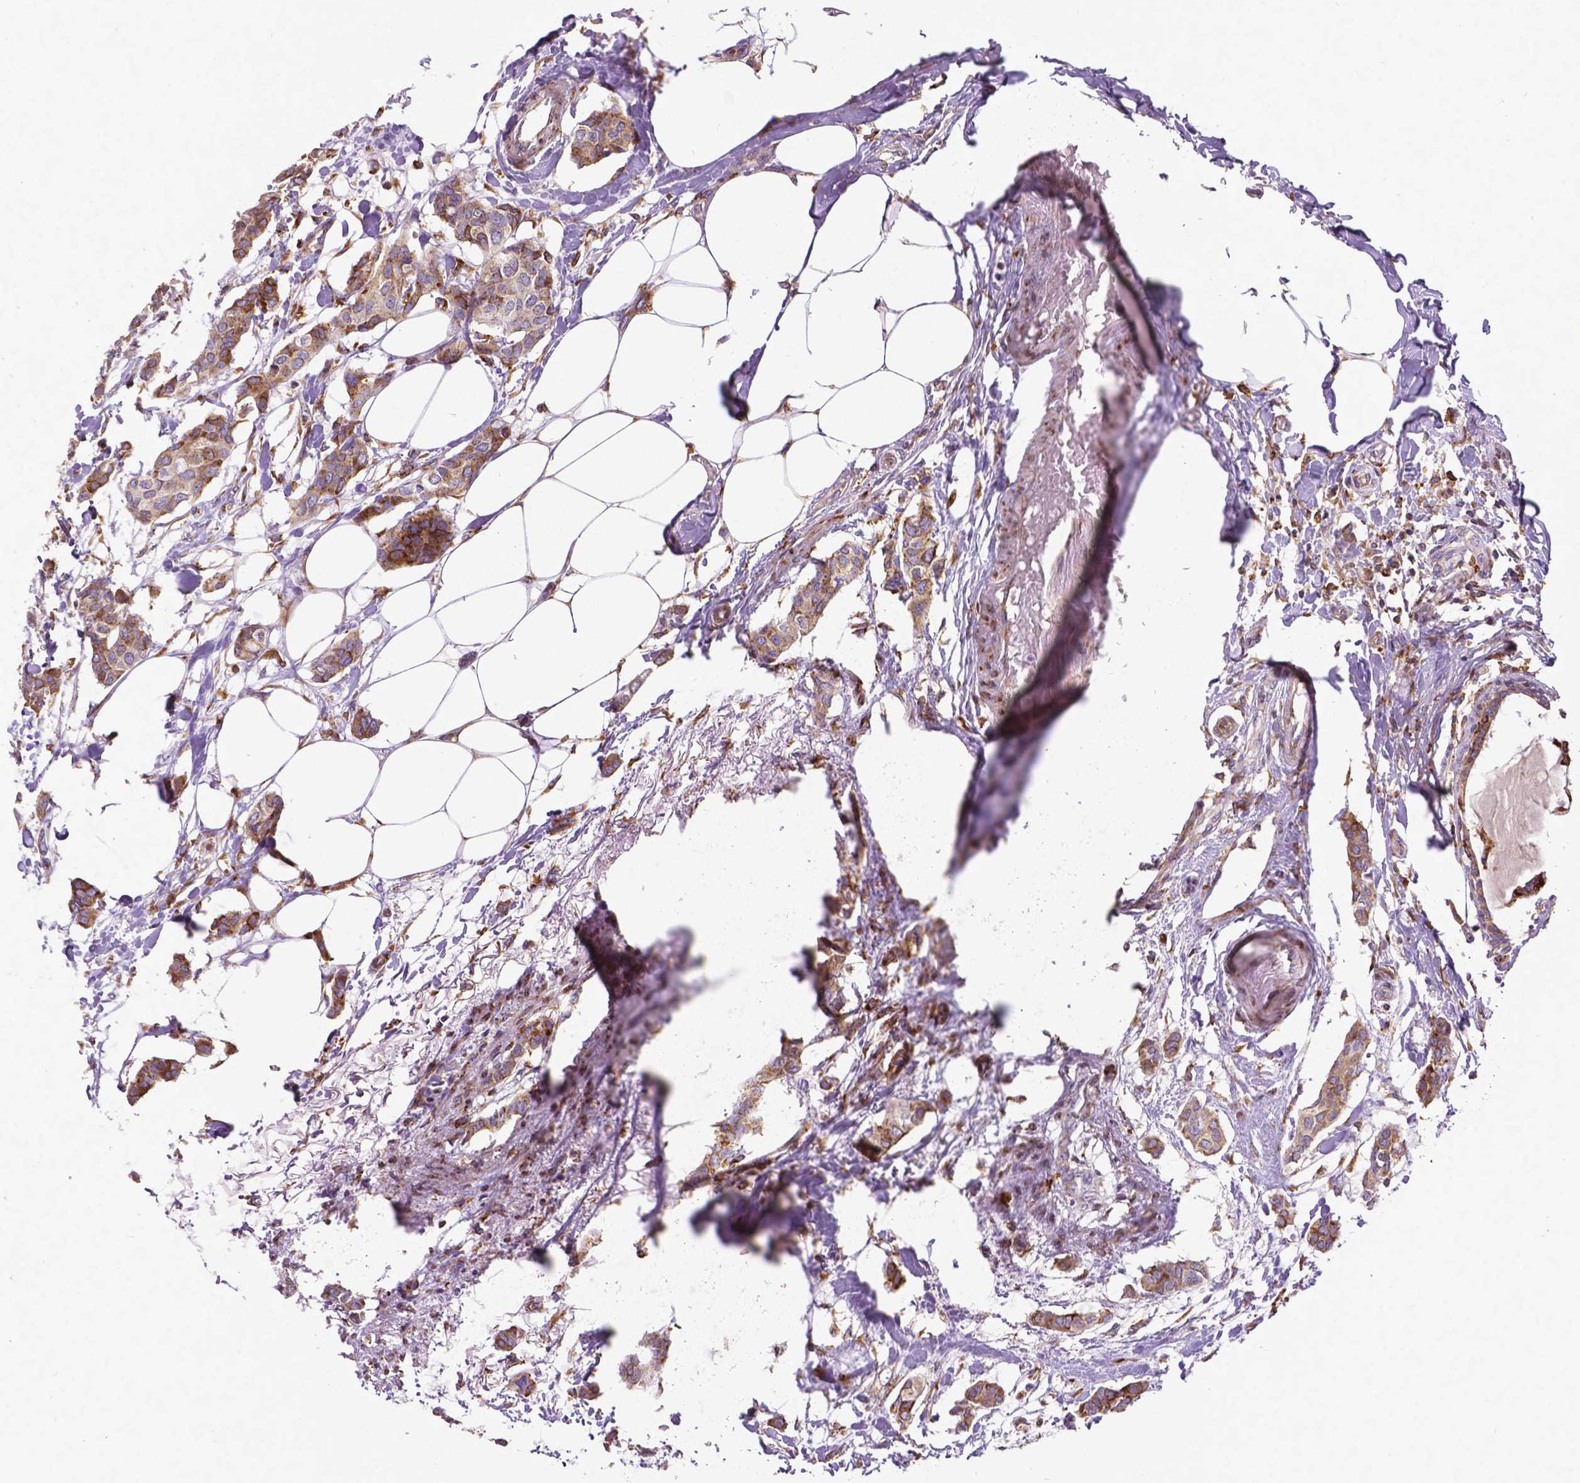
{"staining": {"intensity": "moderate", "quantity": ">75%", "location": "cytoplasmic/membranous"}, "tissue": "breast cancer", "cell_type": "Tumor cells", "image_type": "cancer", "snomed": [{"axis": "morphology", "description": "Duct carcinoma"}, {"axis": "topography", "description": "Breast"}], "caption": "Breast cancer (invasive ductal carcinoma) stained for a protein displays moderate cytoplasmic/membranous positivity in tumor cells.", "gene": "MTDH", "patient": {"sex": "female", "age": 62}}